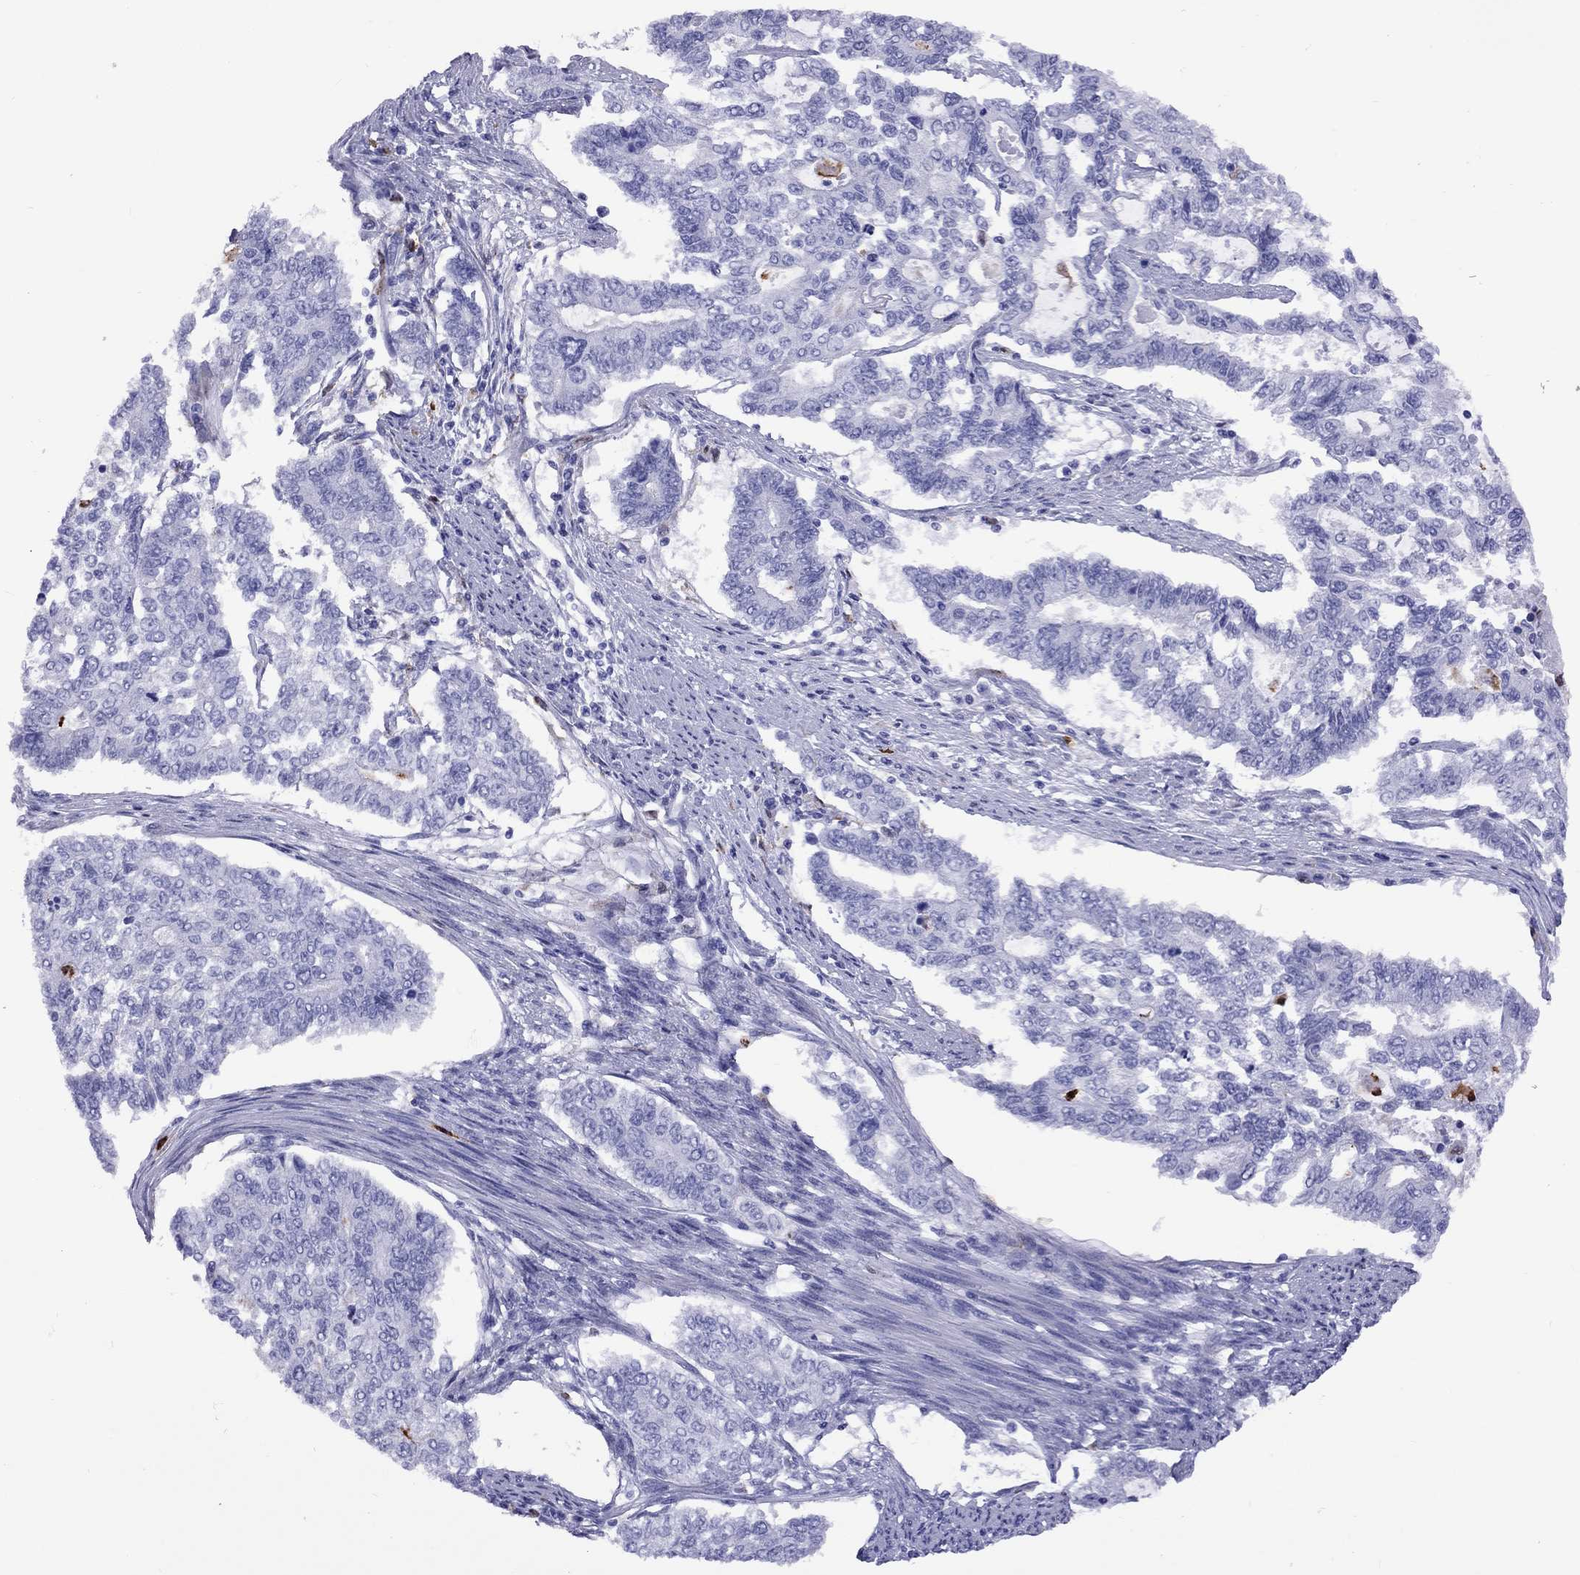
{"staining": {"intensity": "negative", "quantity": "none", "location": "none"}, "tissue": "endometrial cancer", "cell_type": "Tumor cells", "image_type": "cancer", "snomed": [{"axis": "morphology", "description": "Adenocarcinoma, NOS"}, {"axis": "topography", "description": "Uterus"}], "caption": "Immunohistochemical staining of human endometrial cancer (adenocarcinoma) exhibits no significant positivity in tumor cells. Nuclei are stained in blue.", "gene": "SLAMF1", "patient": {"sex": "female", "age": 59}}